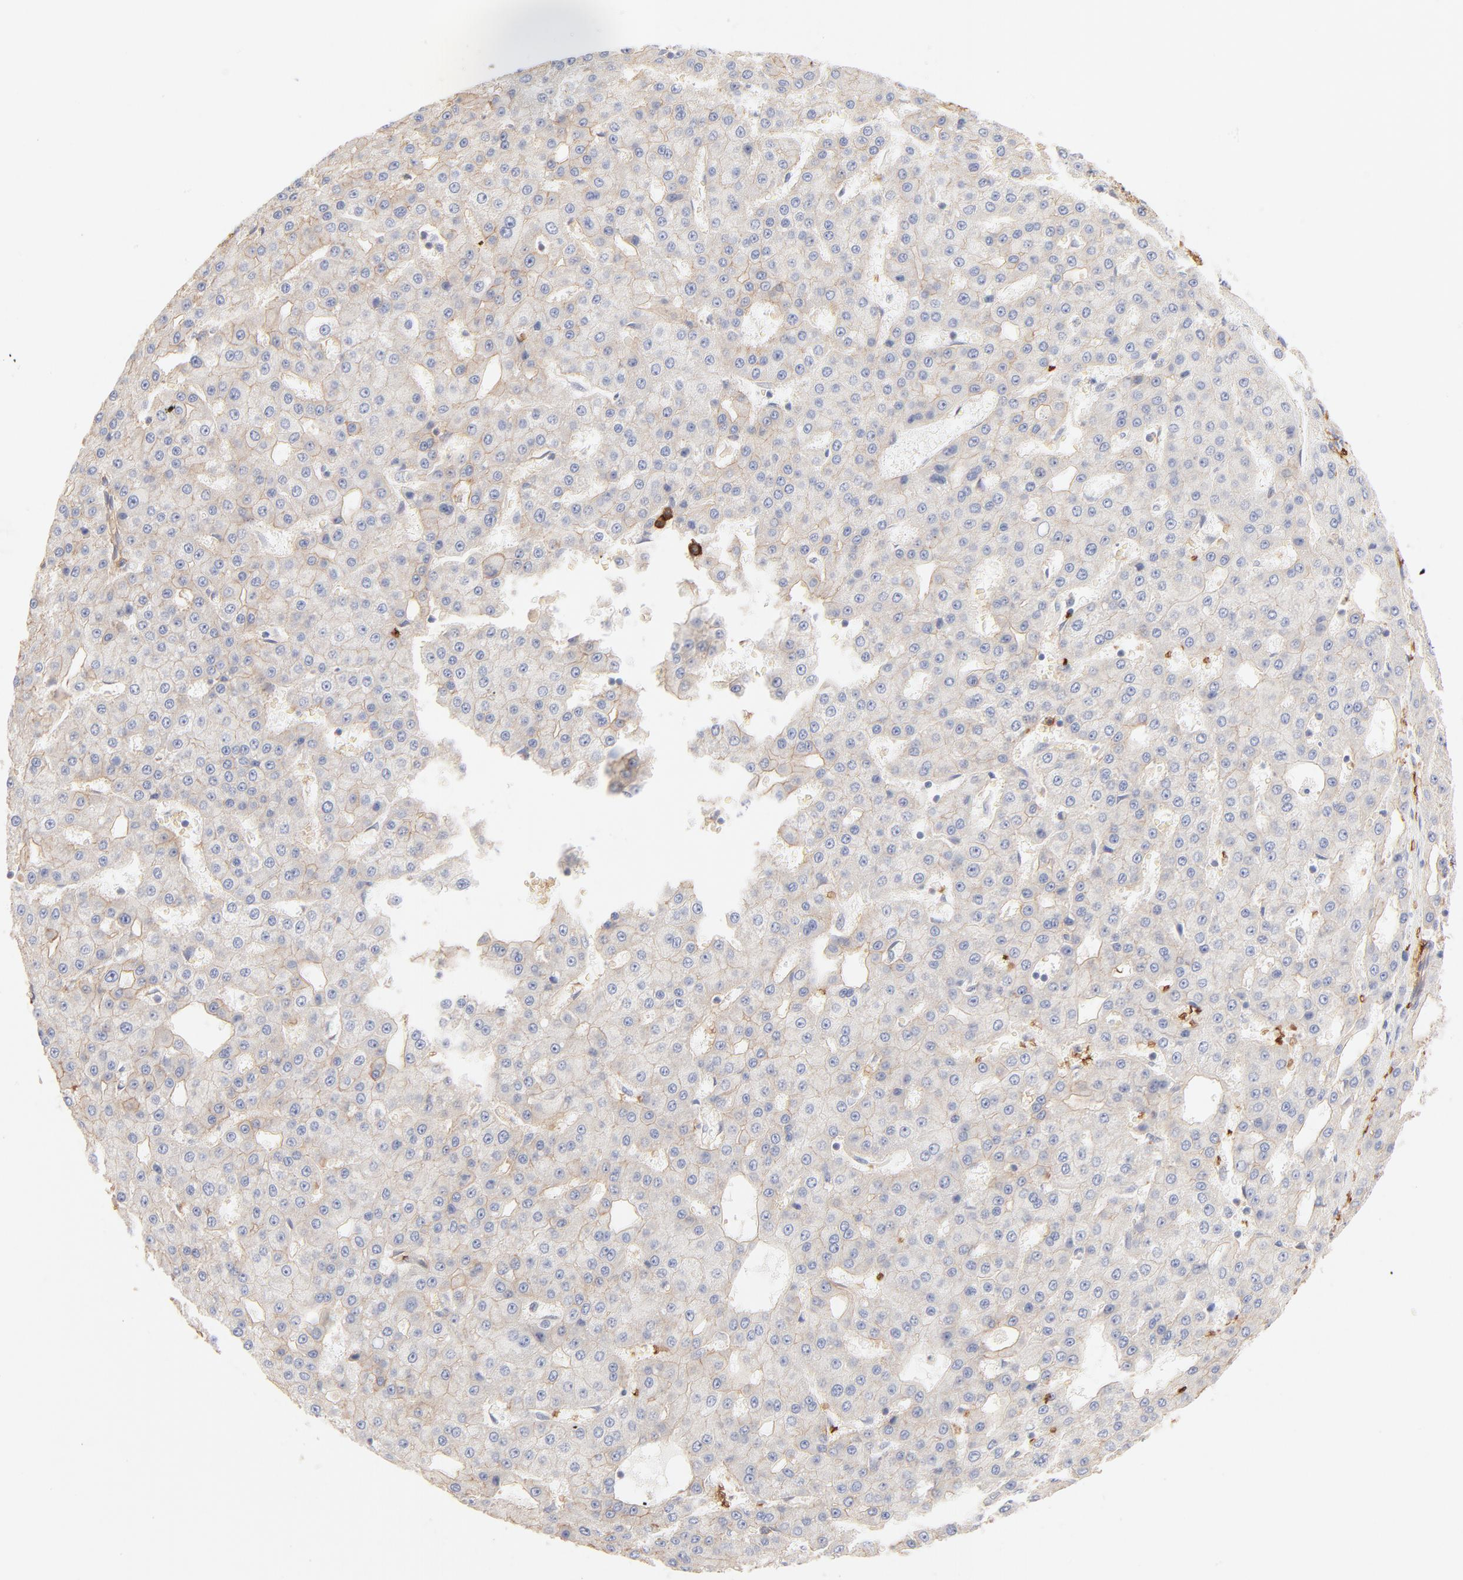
{"staining": {"intensity": "negative", "quantity": "none", "location": "none"}, "tissue": "liver cancer", "cell_type": "Tumor cells", "image_type": "cancer", "snomed": [{"axis": "morphology", "description": "Carcinoma, Hepatocellular, NOS"}, {"axis": "topography", "description": "Liver"}], "caption": "This is an immunohistochemistry (IHC) photomicrograph of liver cancer (hepatocellular carcinoma). There is no staining in tumor cells.", "gene": "SPTB", "patient": {"sex": "male", "age": 47}}